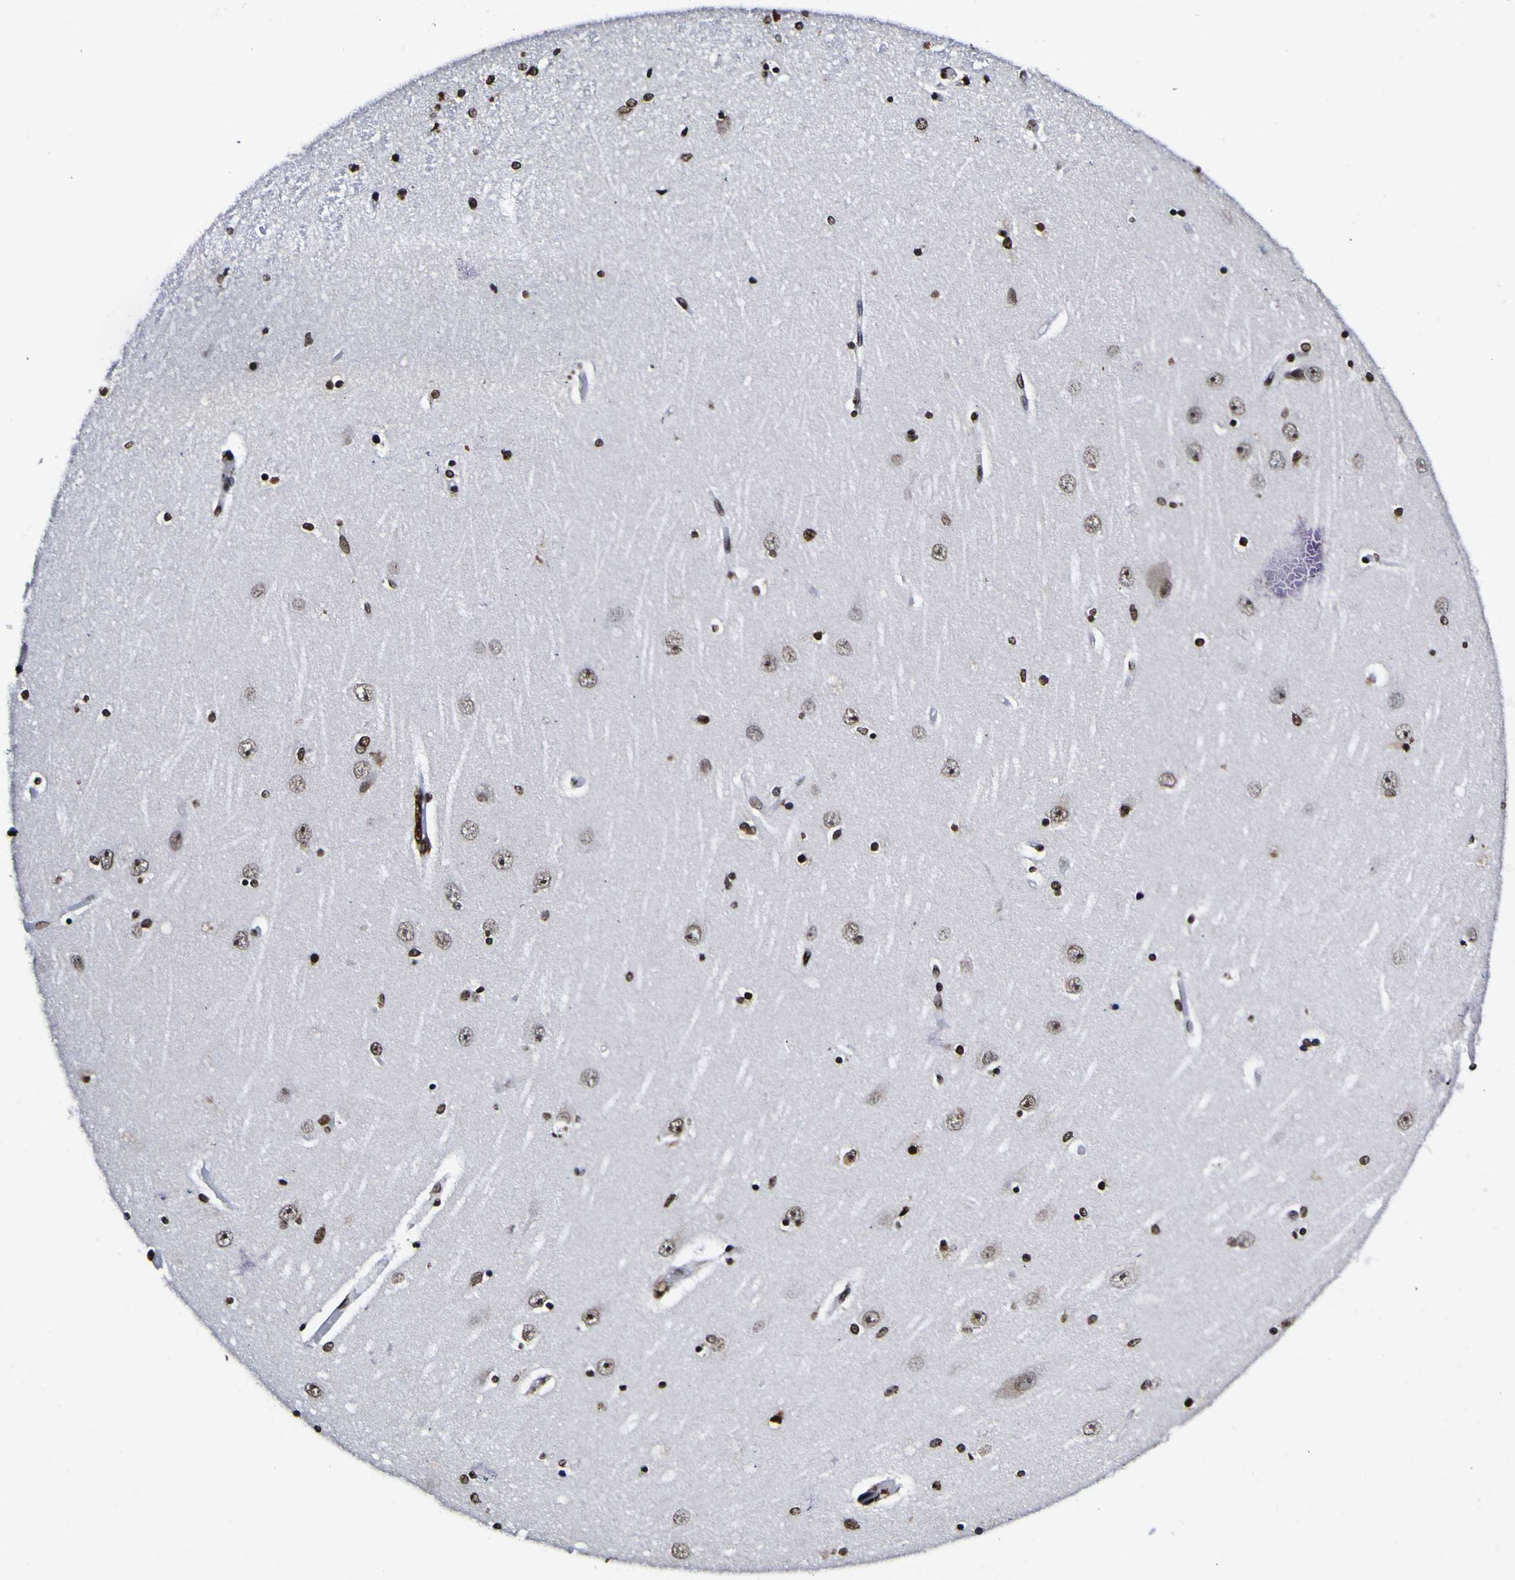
{"staining": {"intensity": "strong", "quantity": ">75%", "location": "nuclear"}, "tissue": "hippocampus", "cell_type": "Glial cells", "image_type": "normal", "snomed": [{"axis": "morphology", "description": "Normal tissue, NOS"}, {"axis": "topography", "description": "Hippocampus"}], "caption": "This is a micrograph of immunohistochemistry (IHC) staining of unremarkable hippocampus, which shows strong expression in the nuclear of glial cells.", "gene": "PIAS1", "patient": {"sex": "female", "age": 54}}